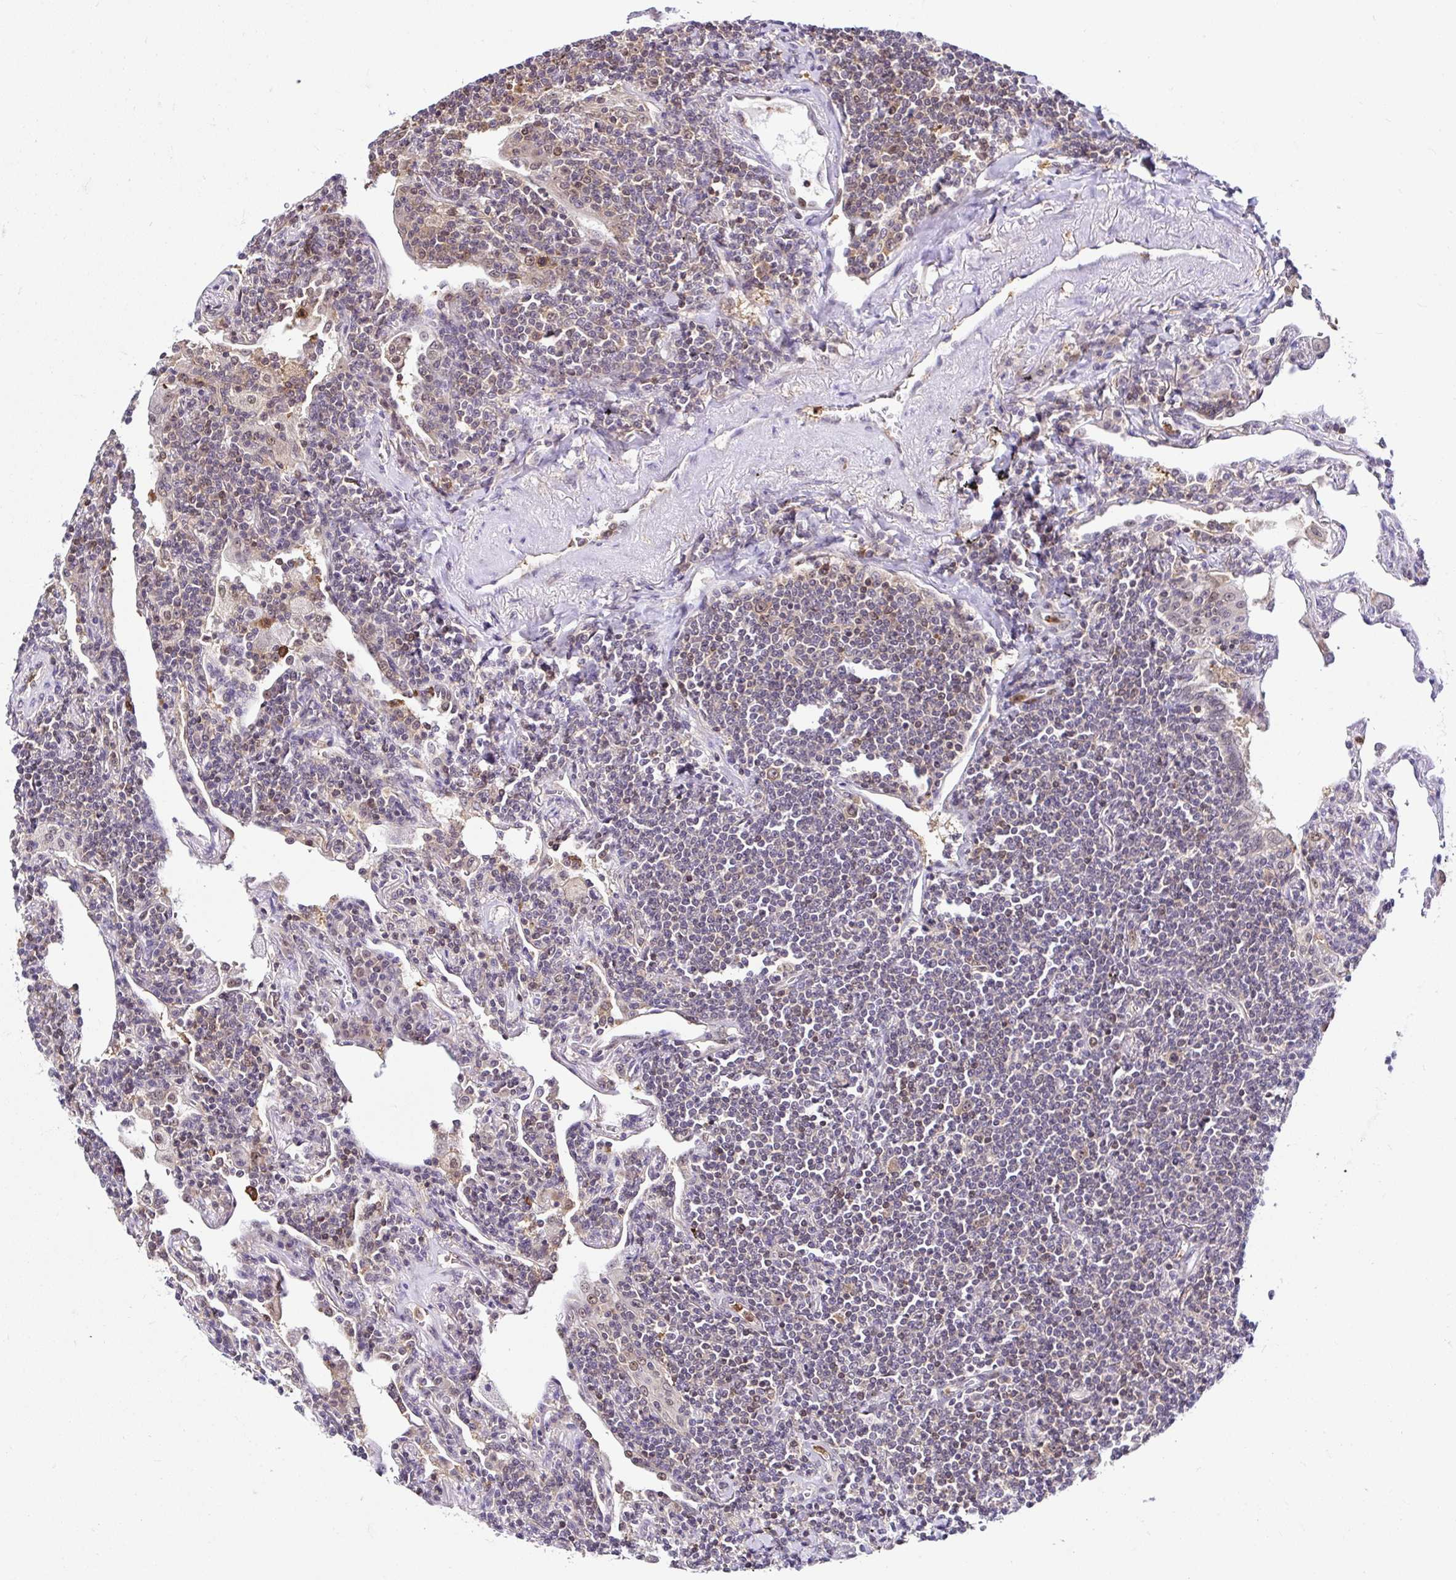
{"staining": {"intensity": "weak", "quantity": "25%-75%", "location": "nuclear"}, "tissue": "lymphoma", "cell_type": "Tumor cells", "image_type": "cancer", "snomed": [{"axis": "morphology", "description": "Malignant lymphoma, non-Hodgkin's type, Low grade"}, {"axis": "topography", "description": "Lung"}], "caption": "Protein expression analysis of human lymphoma reveals weak nuclear staining in approximately 25%-75% of tumor cells.", "gene": "PIN4", "patient": {"sex": "female", "age": 71}}